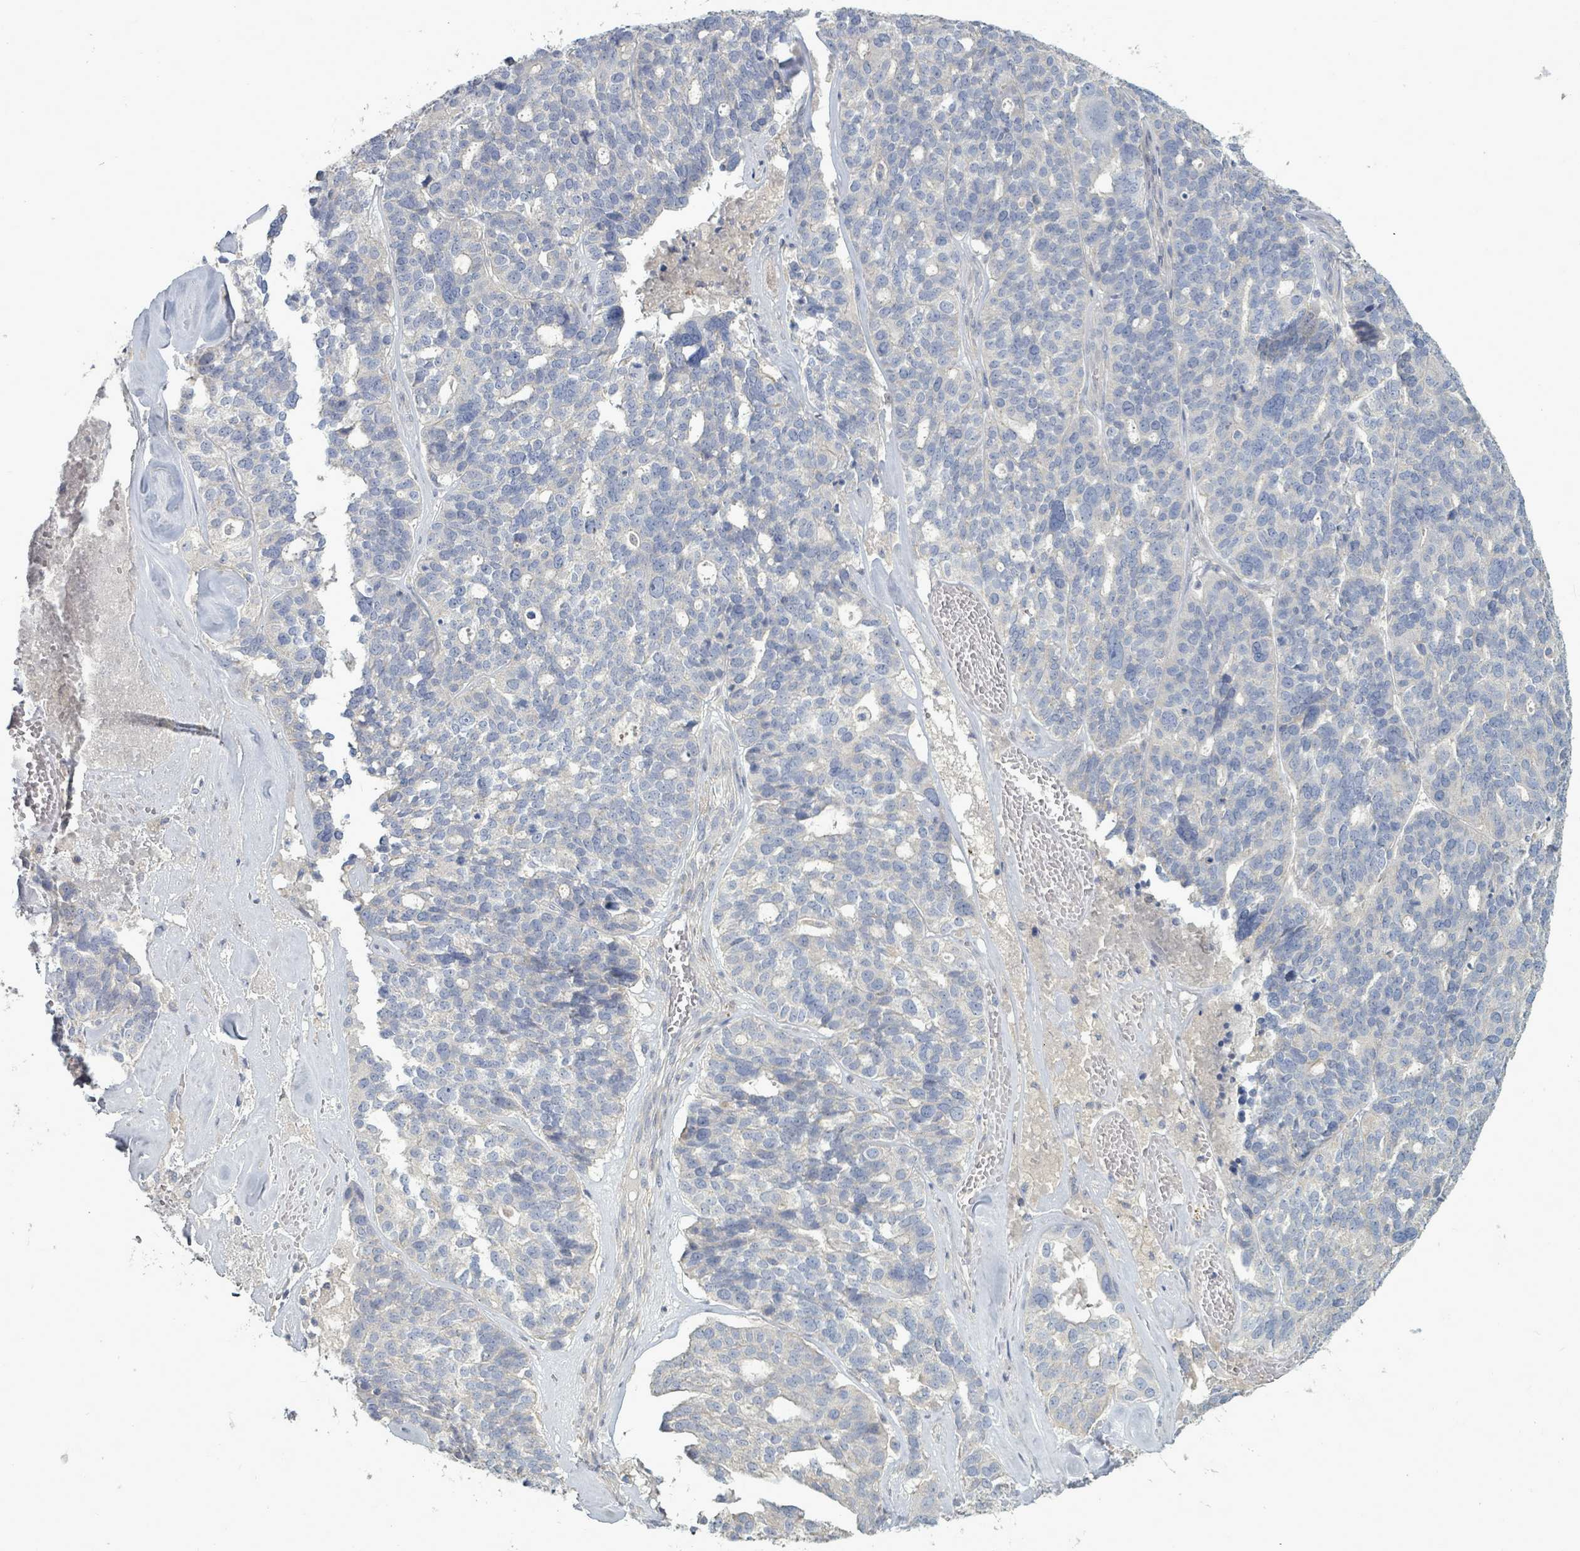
{"staining": {"intensity": "negative", "quantity": "none", "location": "none"}, "tissue": "ovarian cancer", "cell_type": "Tumor cells", "image_type": "cancer", "snomed": [{"axis": "morphology", "description": "Cystadenocarcinoma, serous, NOS"}, {"axis": "topography", "description": "Ovary"}], "caption": "This micrograph is of ovarian cancer (serous cystadenocarcinoma) stained with immunohistochemistry to label a protein in brown with the nuclei are counter-stained blue. There is no expression in tumor cells.", "gene": "ARGFX", "patient": {"sex": "female", "age": 59}}